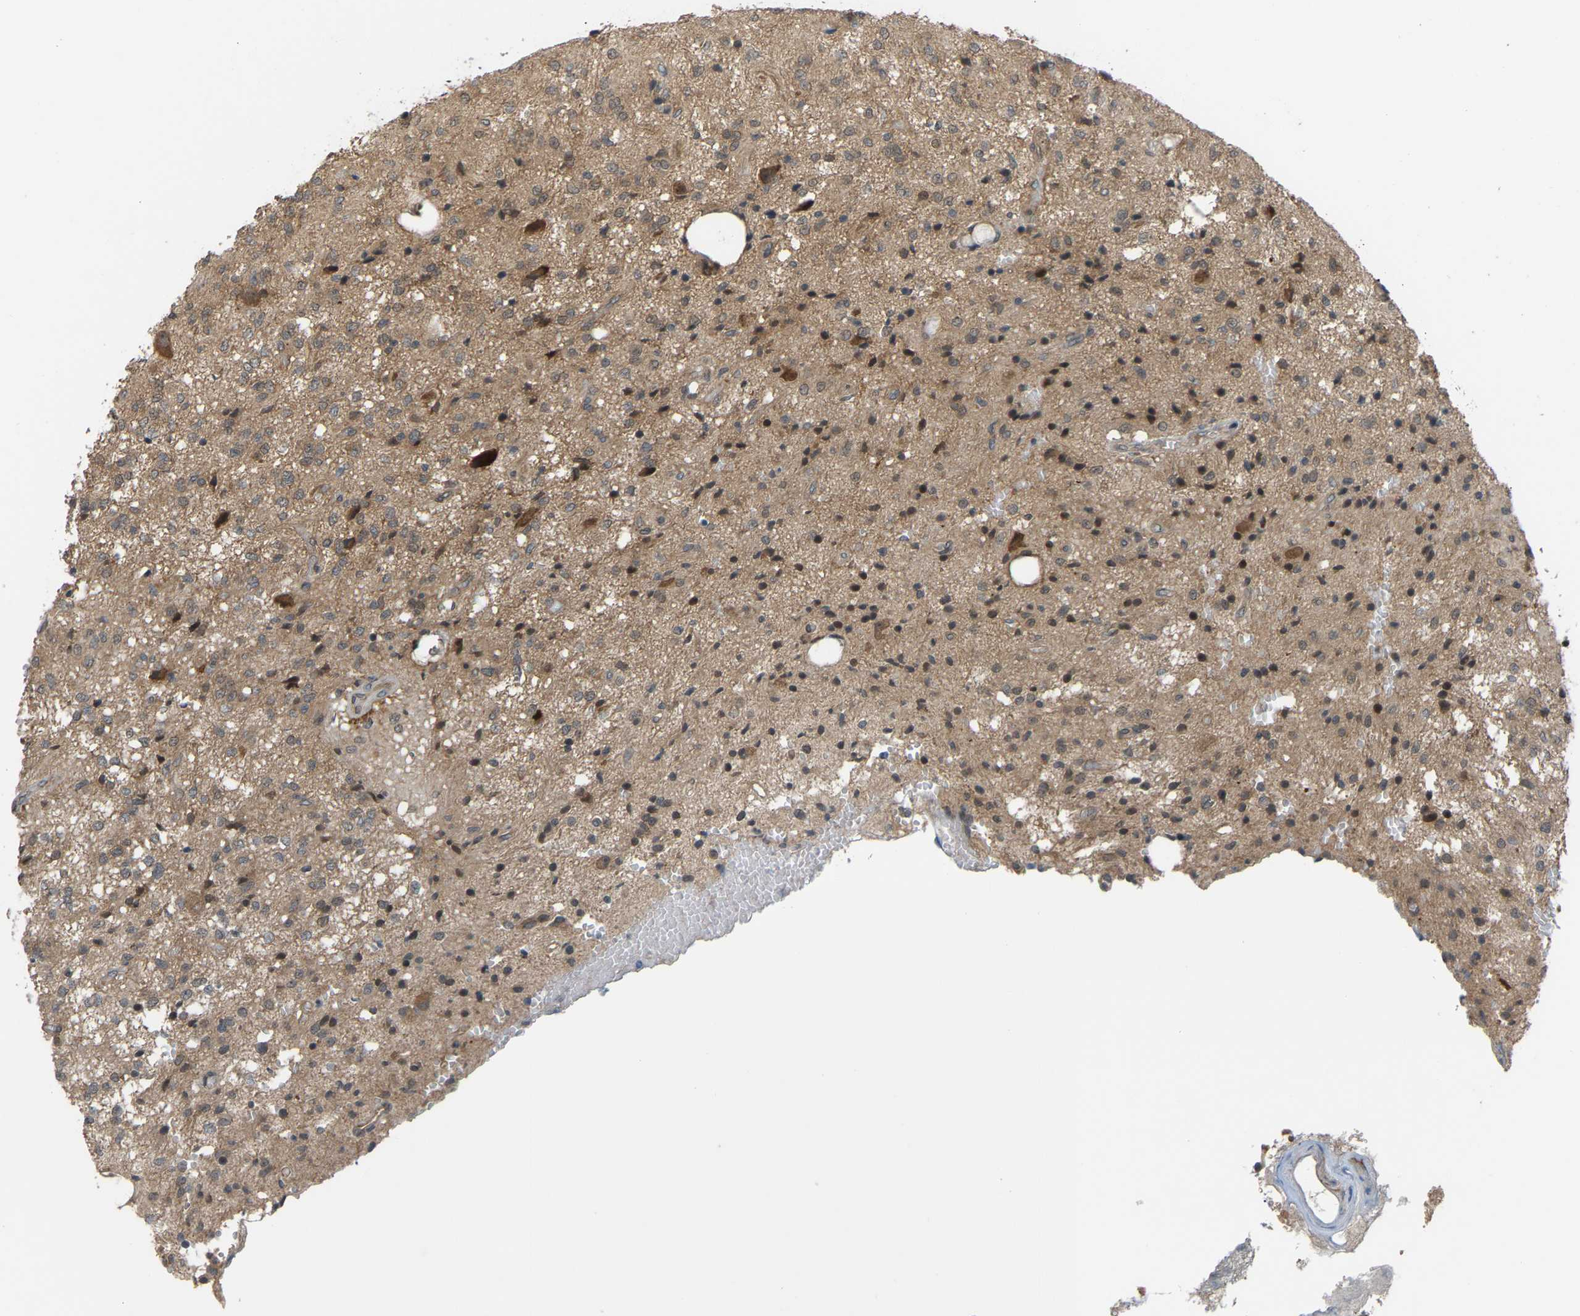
{"staining": {"intensity": "moderate", "quantity": ">75%", "location": "cytoplasmic/membranous"}, "tissue": "glioma", "cell_type": "Tumor cells", "image_type": "cancer", "snomed": [{"axis": "morphology", "description": "Glioma, malignant, High grade"}, {"axis": "topography", "description": "Brain"}], "caption": "Glioma stained for a protein displays moderate cytoplasmic/membranous positivity in tumor cells.", "gene": "CROT", "patient": {"sex": "female", "age": 59}}